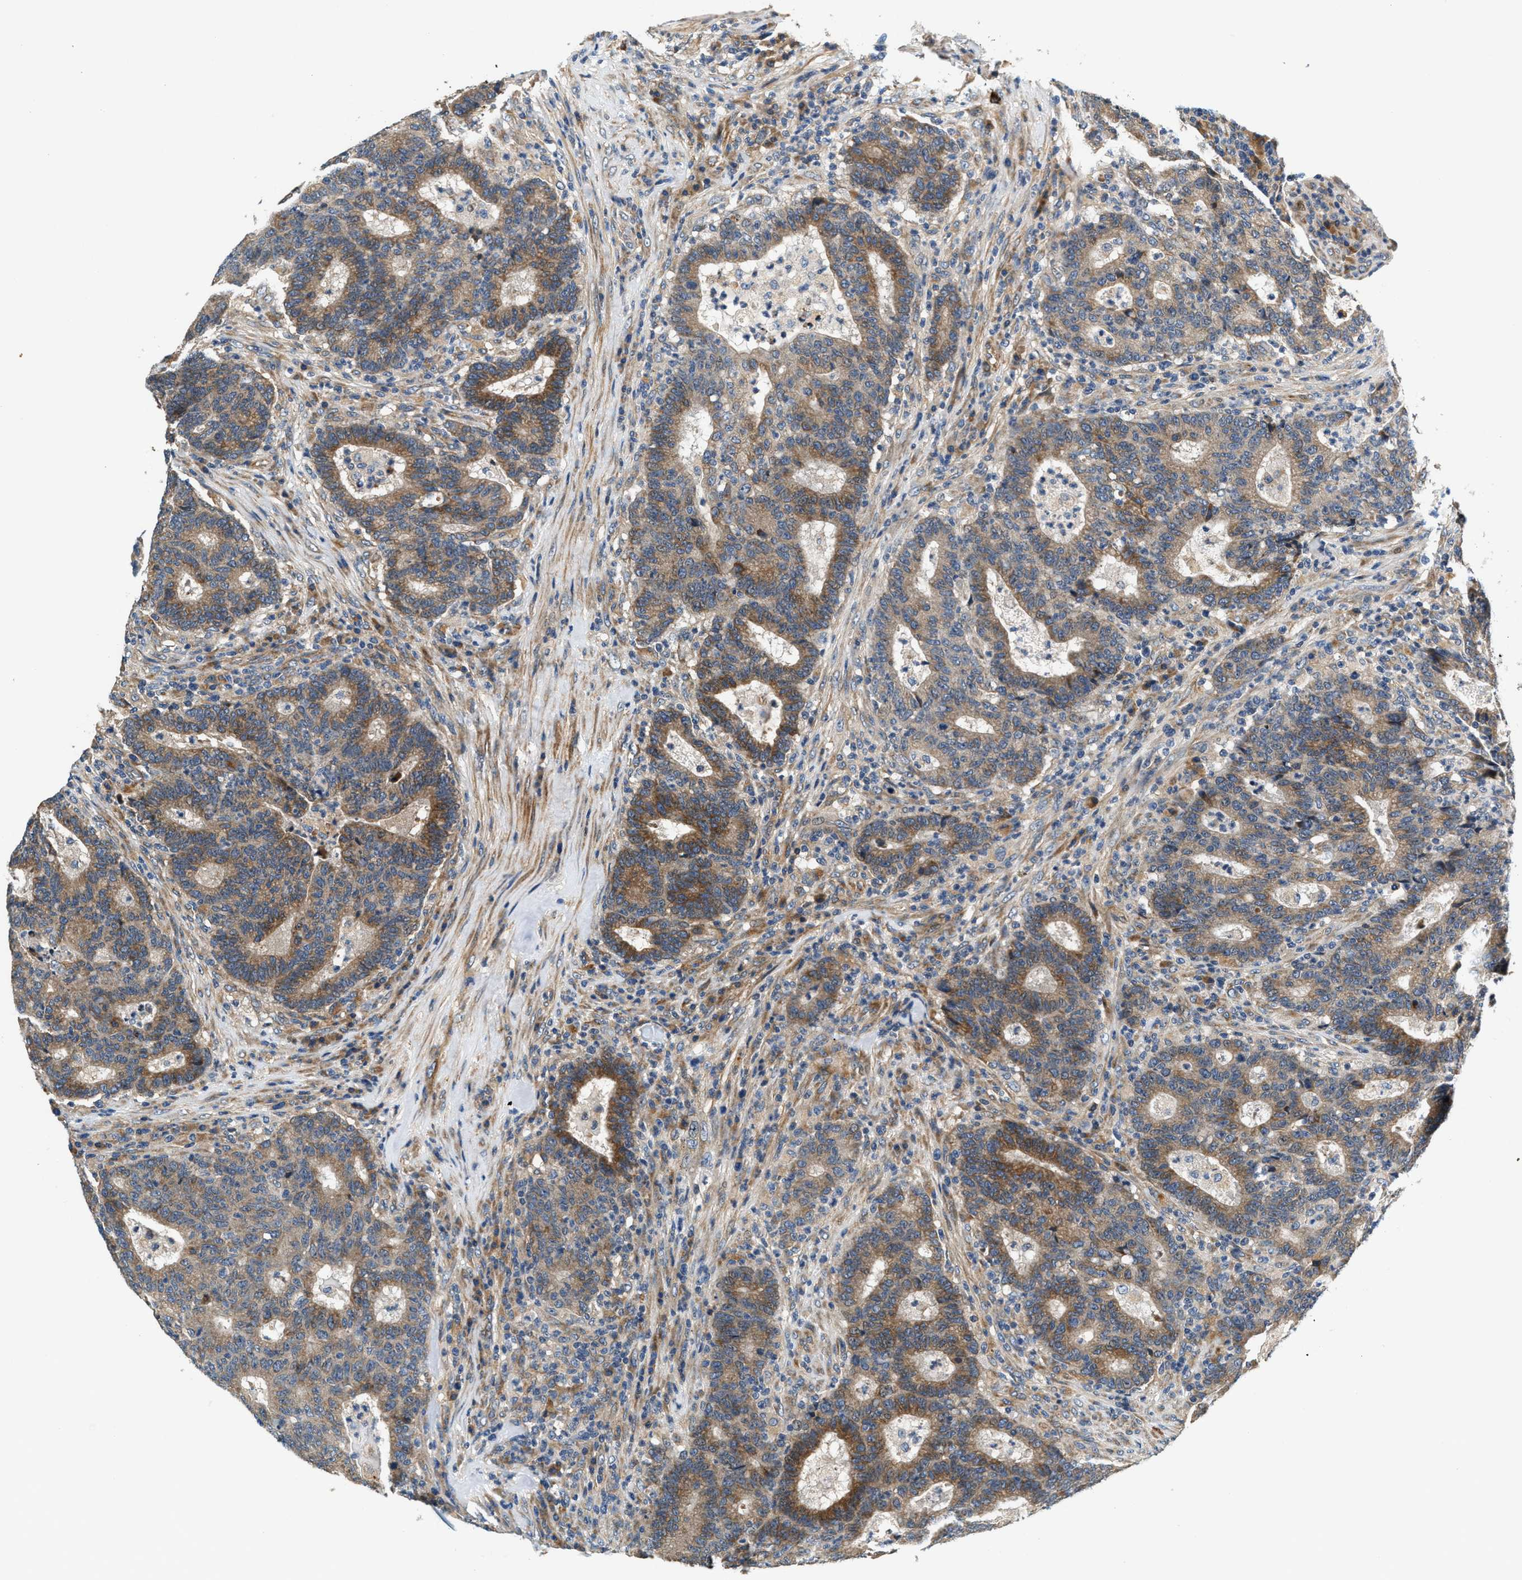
{"staining": {"intensity": "moderate", "quantity": ">75%", "location": "cytoplasmic/membranous"}, "tissue": "colorectal cancer", "cell_type": "Tumor cells", "image_type": "cancer", "snomed": [{"axis": "morphology", "description": "Adenocarcinoma, NOS"}, {"axis": "topography", "description": "Colon"}], "caption": "Protein expression by IHC demonstrates moderate cytoplasmic/membranous positivity in approximately >75% of tumor cells in colorectal adenocarcinoma.", "gene": "DUSP10", "patient": {"sex": "female", "age": 75}}